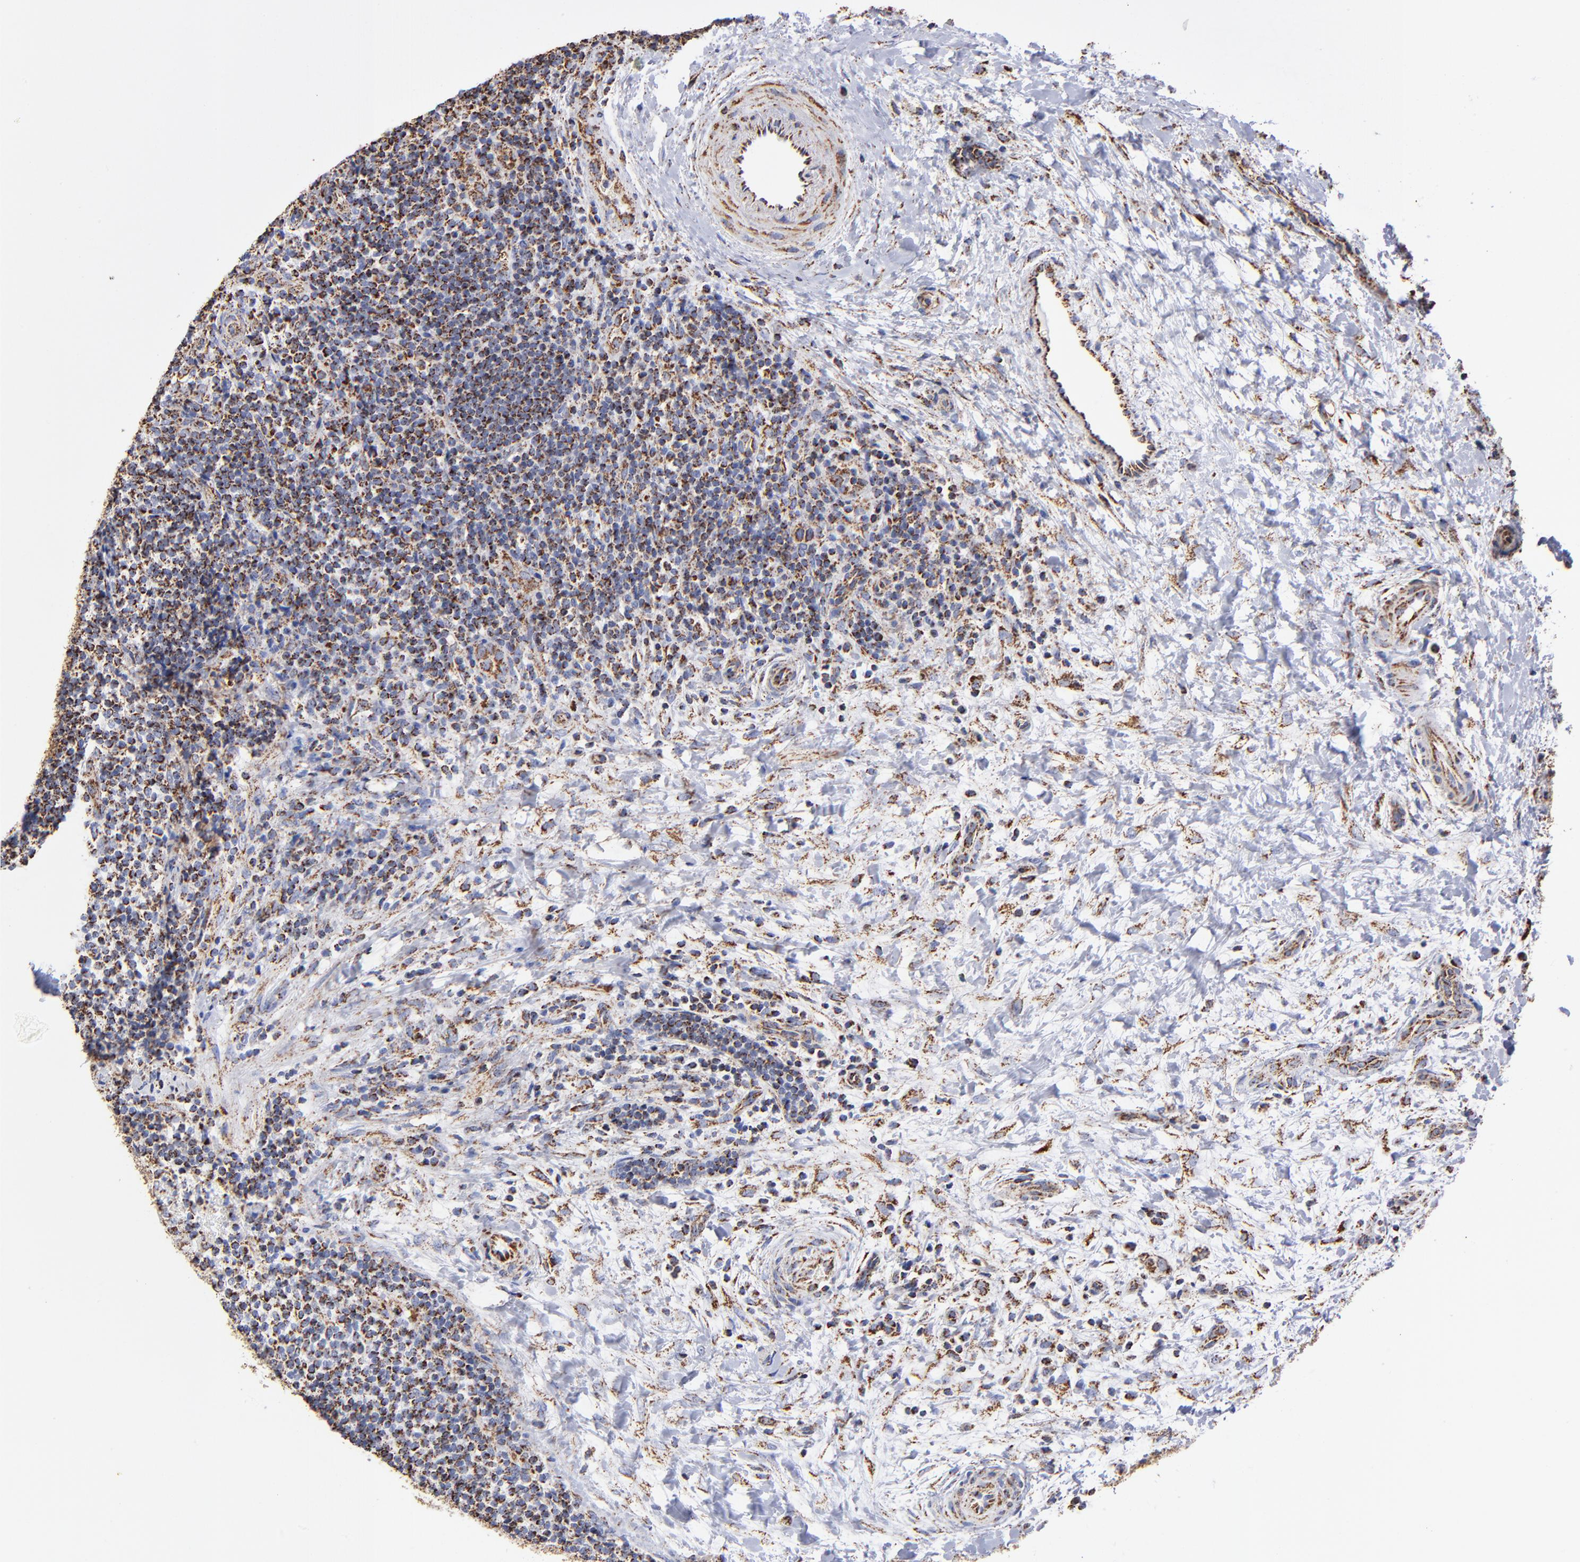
{"staining": {"intensity": "strong", "quantity": ">75%", "location": "cytoplasmic/membranous"}, "tissue": "lymphoma", "cell_type": "Tumor cells", "image_type": "cancer", "snomed": [{"axis": "morphology", "description": "Malignant lymphoma, non-Hodgkin's type, Low grade"}, {"axis": "topography", "description": "Lymph node"}], "caption": "The micrograph displays a brown stain indicating the presence of a protein in the cytoplasmic/membranous of tumor cells in lymphoma. (DAB IHC with brightfield microscopy, high magnification).", "gene": "PHB1", "patient": {"sex": "female", "age": 76}}